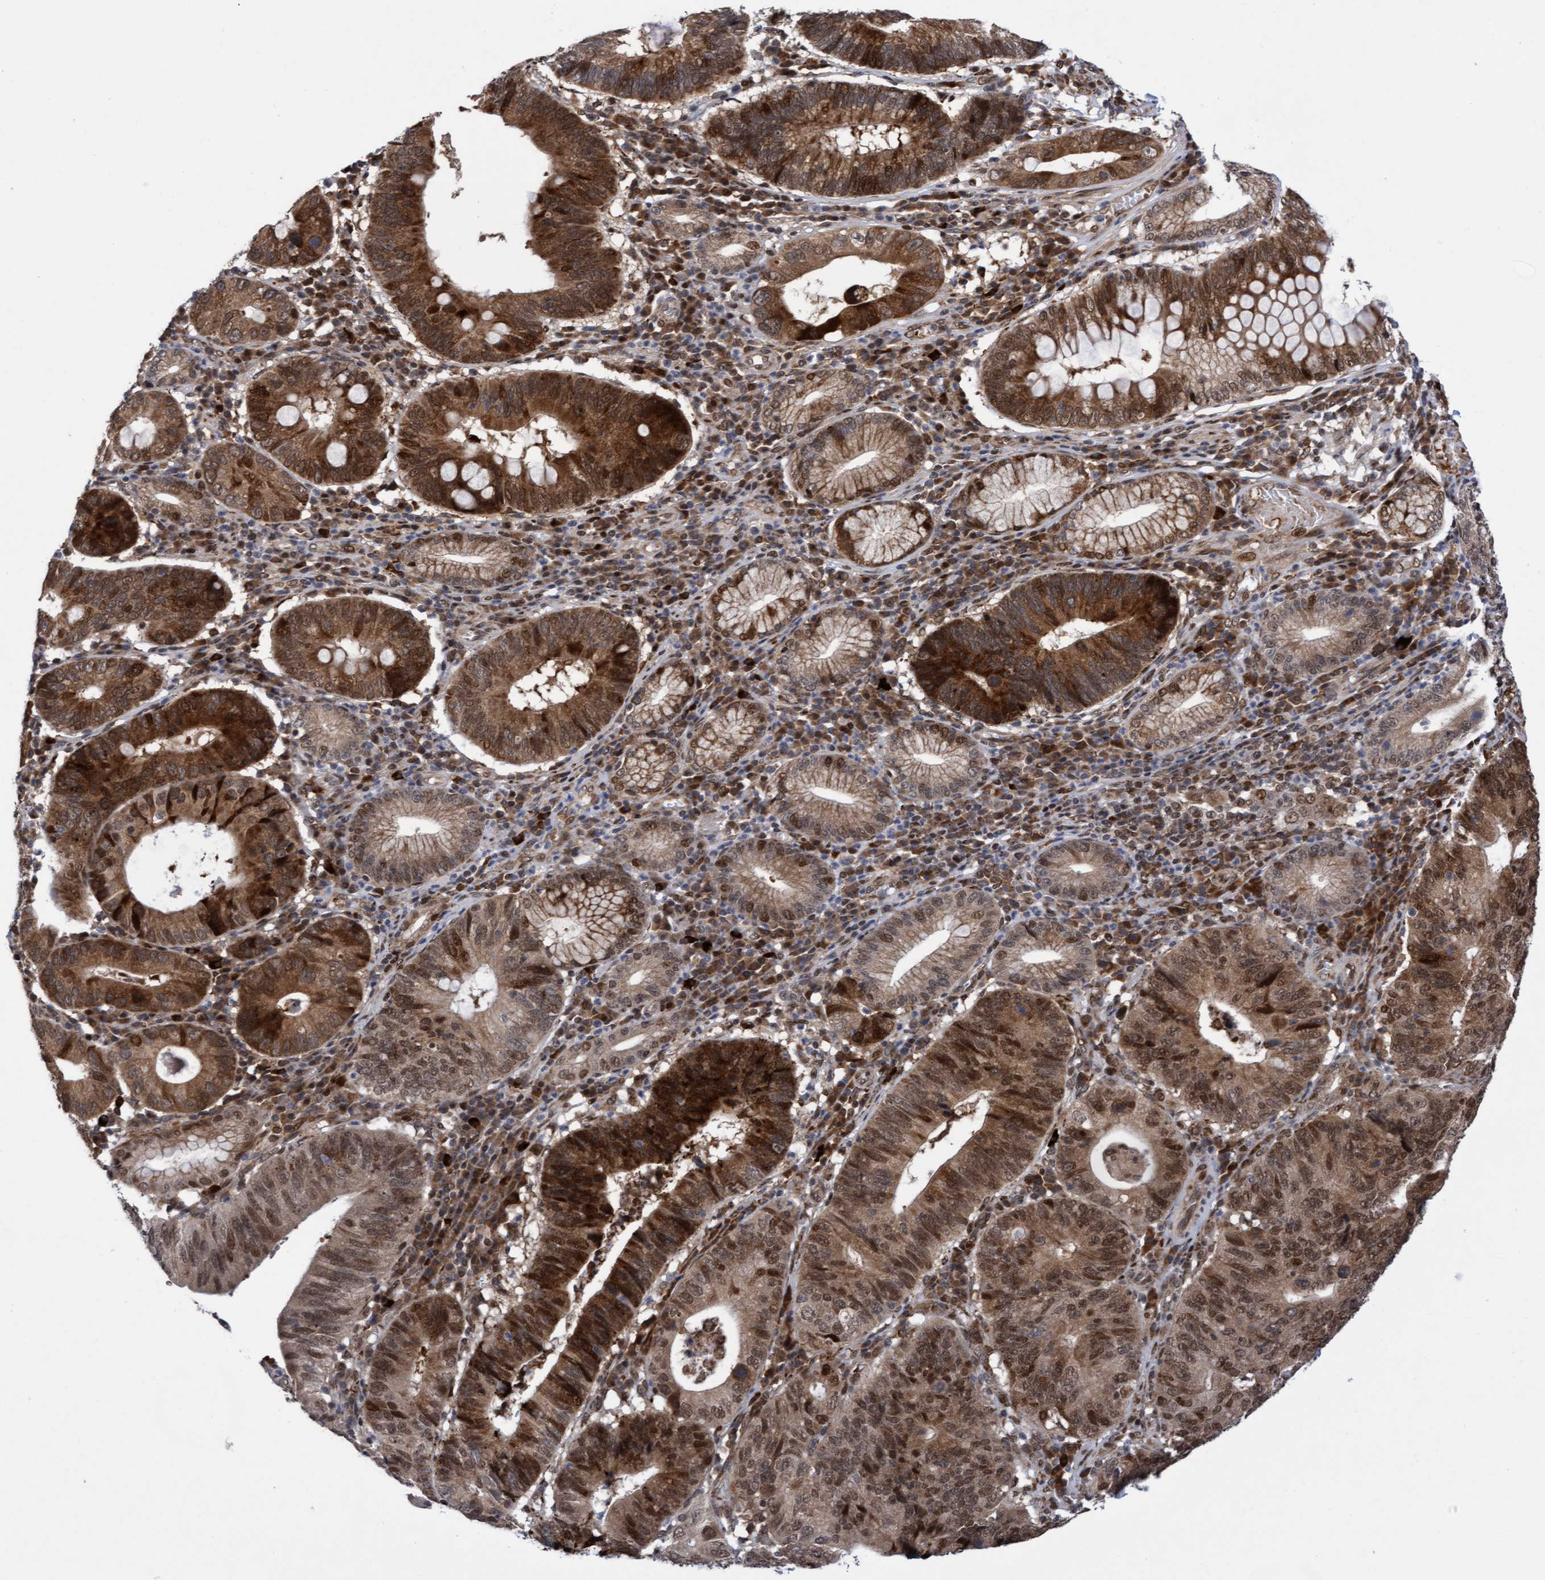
{"staining": {"intensity": "strong", "quantity": ">75%", "location": "cytoplasmic/membranous,nuclear"}, "tissue": "stomach cancer", "cell_type": "Tumor cells", "image_type": "cancer", "snomed": [{"axis": "morphology", "description": "Adenocarcinoma, NOS"}, {"axis": "topography", "description": "Stomach"}], "caption": "A brown stain shows strong cytoplasmic/membranous and nuclear expression of a protein in human stomach adenocarcinoma tumor cells. Nuclei are stained in blue.", "gene": "TANC2", "patient": {"sex": "male", "age": 59}}